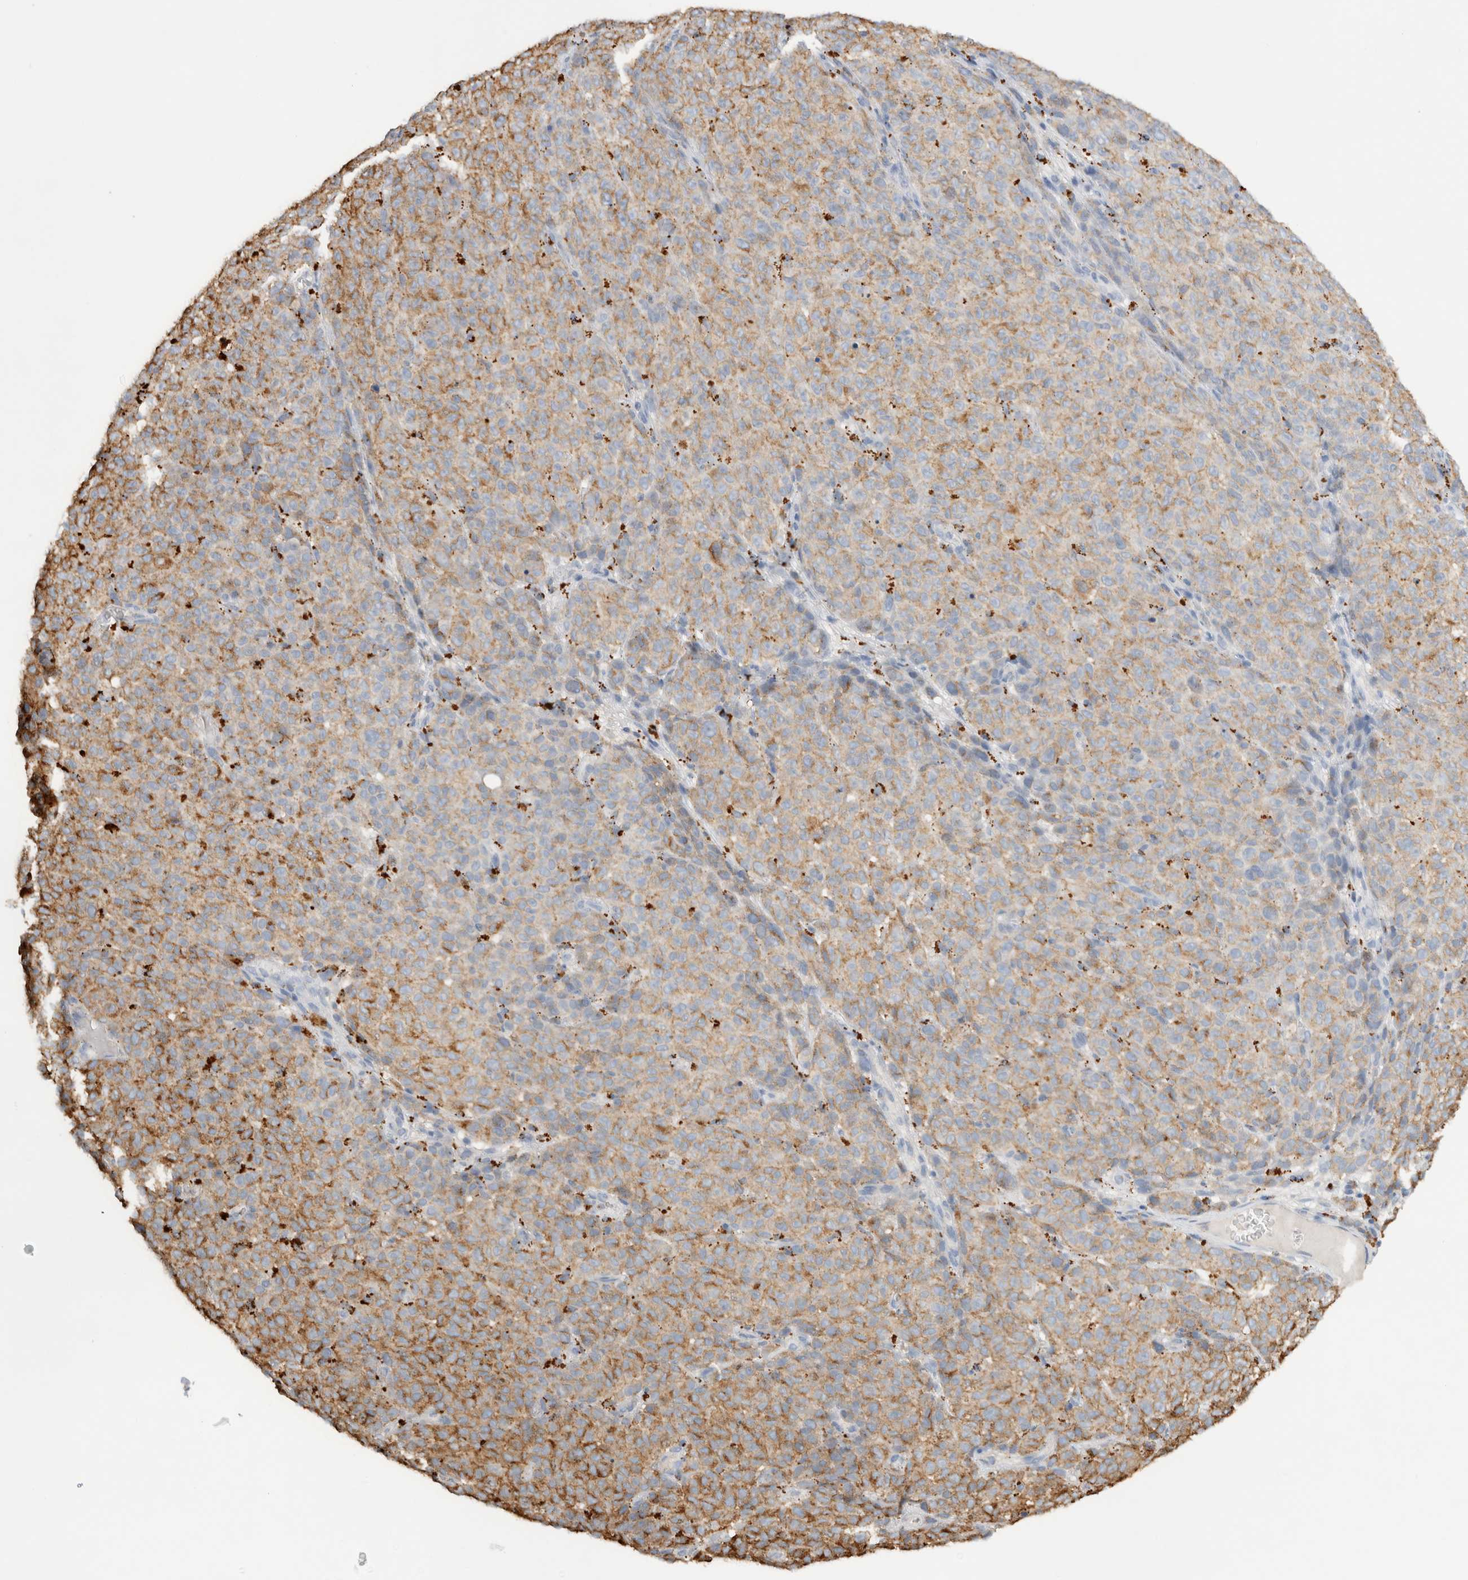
{"staining": {"intensity": "moderate", "quantity": ">75%", "location": "cytoplasmic/membranous"}, "tissue": "melanoma", "cell_type": "Tumor cells", "image_type": "cancer", "snomed": [{"axis": "morphology", "description": "Malignant melanoma, NOS"}, {"axis": "topography", "description": "Skin"}], "caption": "Immunohistochemistry (IHC) of human malignant melanoma reveals medium levels of moderate cytoplasmic/membranous positivity in approximately >75% of tumor cells.", "gene": "GNS", "patient": {"sex": "female", "age": 82}}